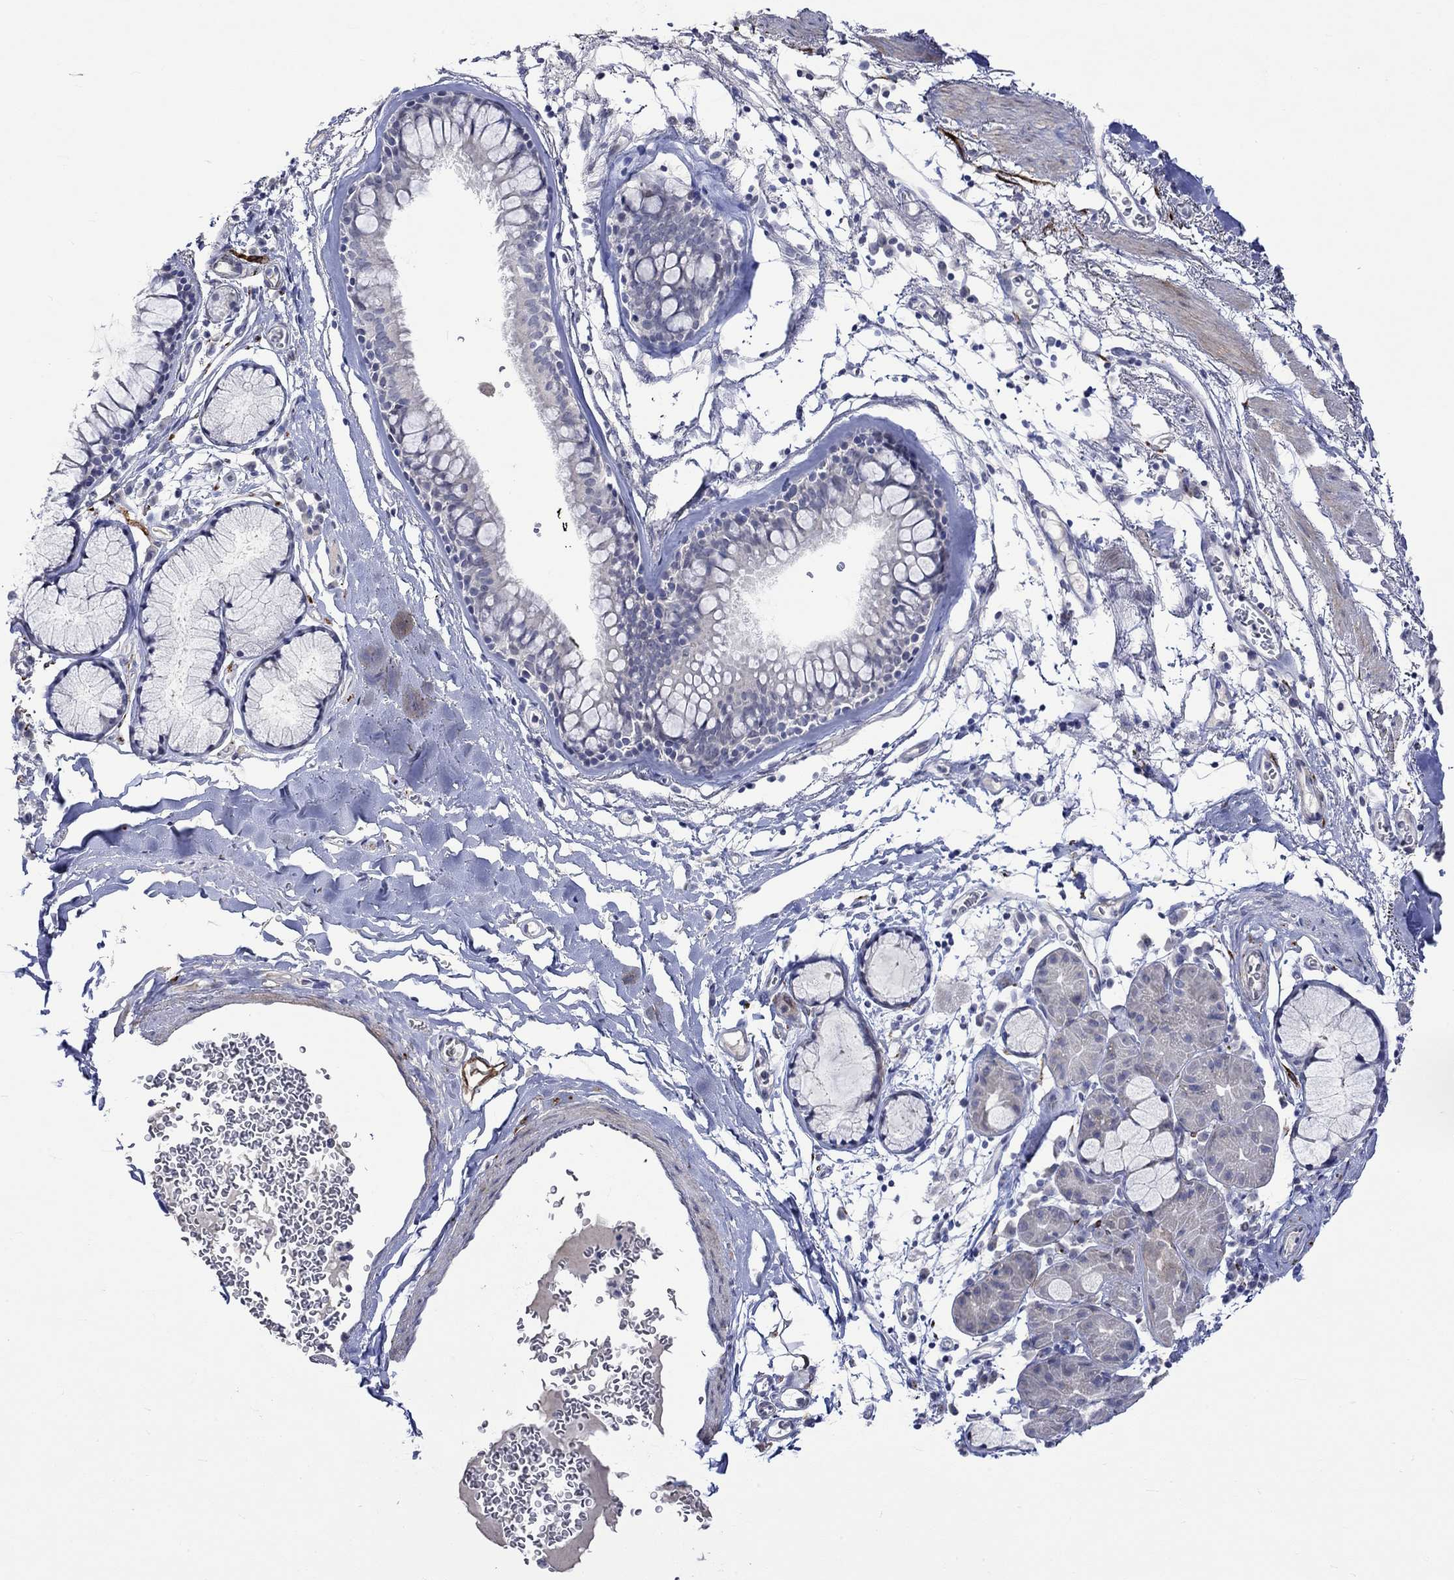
{"staining": {"intensity": "negative", "quantity": "none", "location": "none"}, "tissue": "bronchus", "cell_type": "Respiratory epithelial cells", "image_type": "normal", "snomed": [{"axis": "morphology", "description": "Normal tissue, NOS"}, {"axis": "morphology", "description": "Squamous cell carcinoma, NOS"}, {"axis": "topography", "description": "Cartilage tissue"}, {"axis": "topography", "description": "Bronchus"}], "caption": "DAB (3,3'-diaminobenzidine) immunohistochemical staining of benign bronchus demonstrates no significant positivity in respiratory epithelial cells. (DAB IHC visualized using brightfield microscopy, high magnification).", "gene": "CRYAB", "patient": {"sex": "male", "age": 72}}